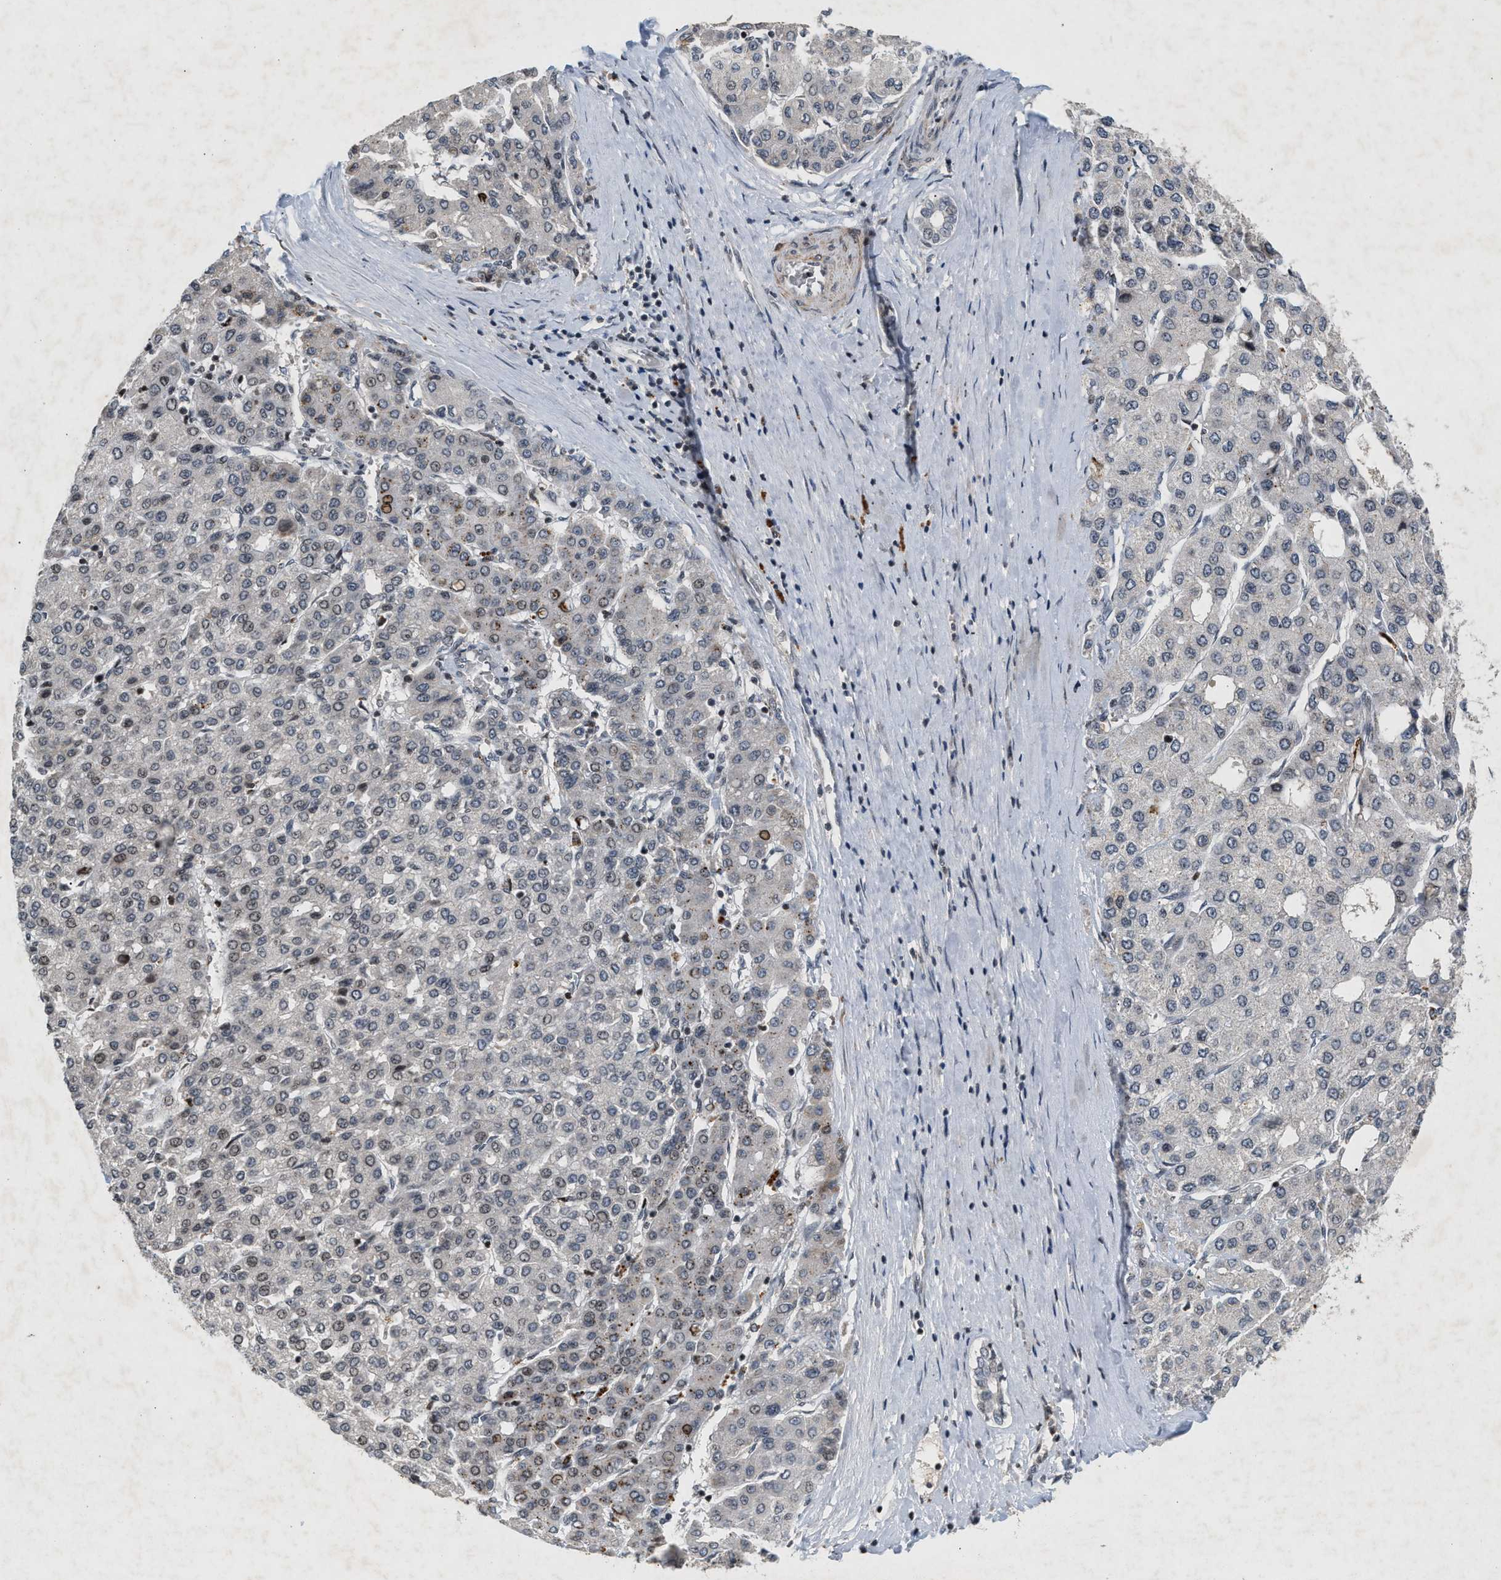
{"staining": {"intensity": "weak", "quantity": "<25%", "location": "nuclear"}, "tissue": "liver cancer", "cell_type": "Tumor cells", "image_type": "cancer", "snomed": [{"axis": "morphology", "description": "Carcinoma, Hepatocellular, NOS"}, {"axis": "topography", "description": "Liver"}], "caption": "Tumor cells are negative for protein expression in human liver cancer (hepatocellular carcinoma).", "gene": "ZPR1", "patient": {"sex": "male", "age": 65}}